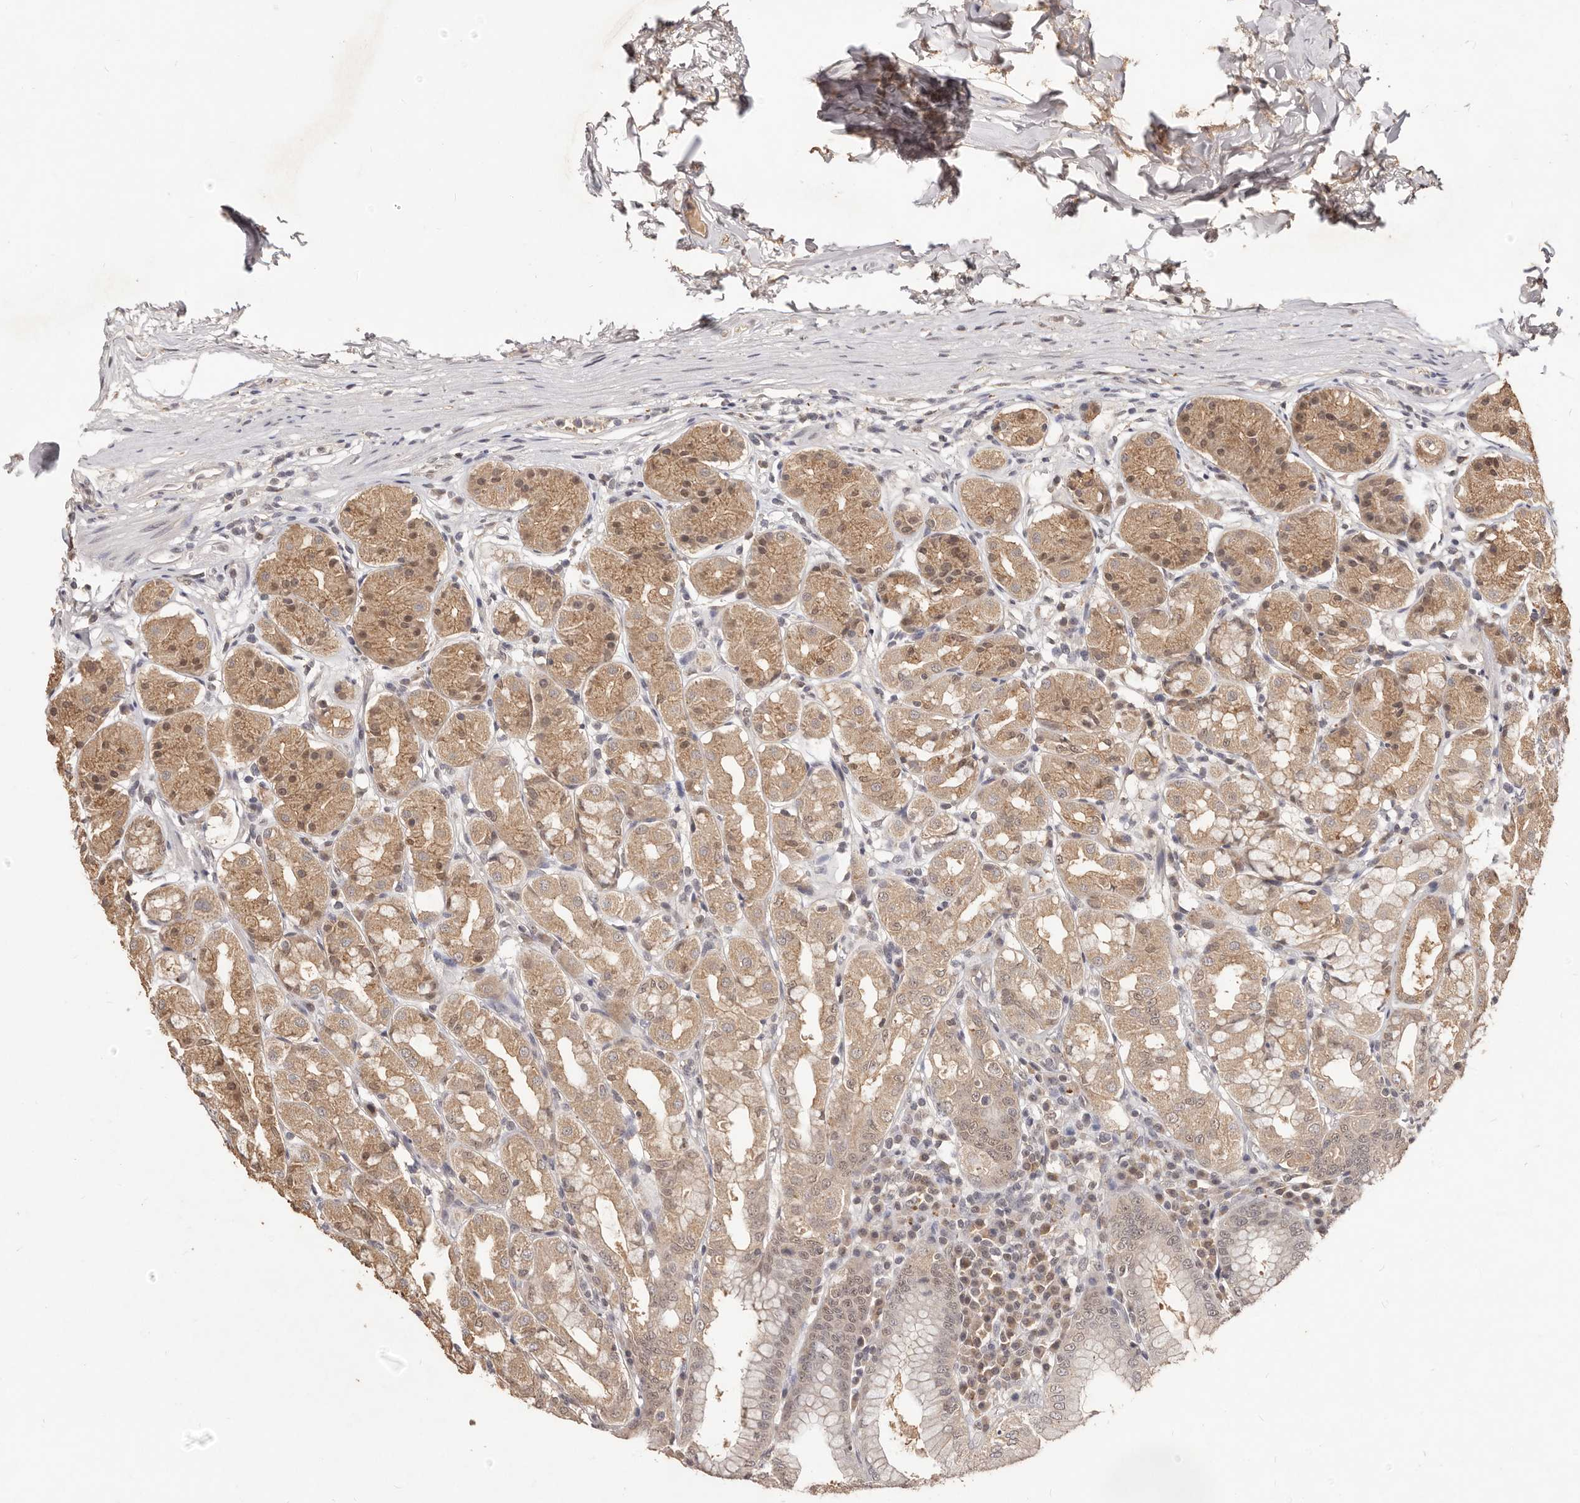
{"staining": {"intensity": "moderate", "quantity": ">75%", "location": "cytoplasmic/membranous,nuclear"}, "tissue": "stomach", "cell_type": "Glandular cells", "image_type": "normal", "snomed": [{"axis": "morphology", "description": "Normal tissue, NOS"}, {"axis": "topography", "description": "Stomach"}, {"axis": "topography", "description": "Stomach, lower"}], "caption": "Immunohistochemical staining of unremarkable human stomach displays medium levels of moderate cytoplasmic/membranous,nuclear positivity in approximately >75% of glandular cells.", "gene": "TSPAN13", "patient": {"sex": "female", "age": 56}}